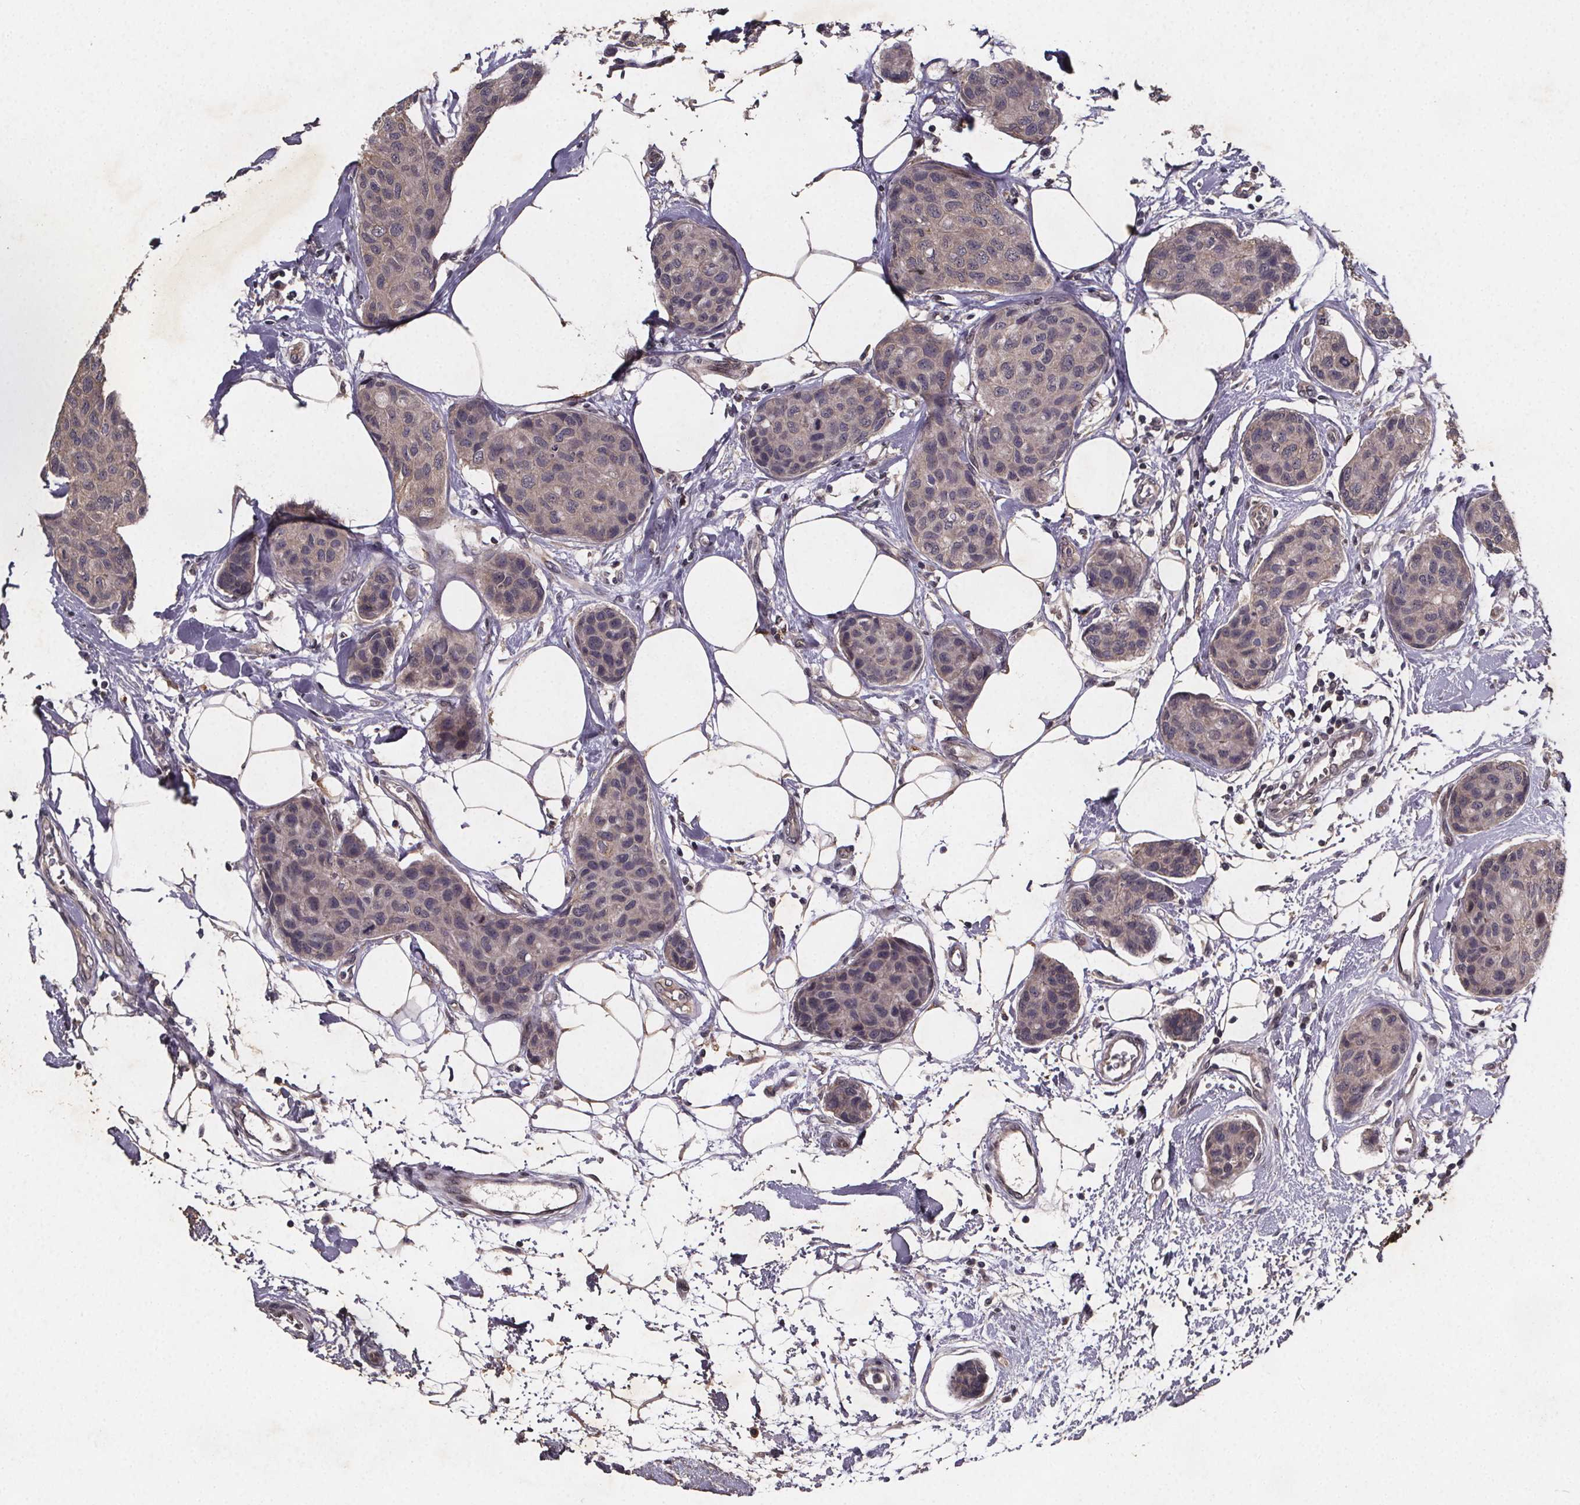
{"staining": {"intensity": "negative", "quantity": "none", "location": "none"}, "tissue": "breast cancer", "cell_type": "Tumor cells", "image_type": "cancer", "snomed": [{"axis": "morphology", "description": "Duct carcinoma"}, {"axis": "topography", "description": "Breast"}], "caption": "DAB immunohistochemical staining of human breast cancer (intraductal carcinoma) exhibits no significant positivity in tumor cells.", "gene": "PIERCE2", "patient": {"sex": "female", "age": 80}}